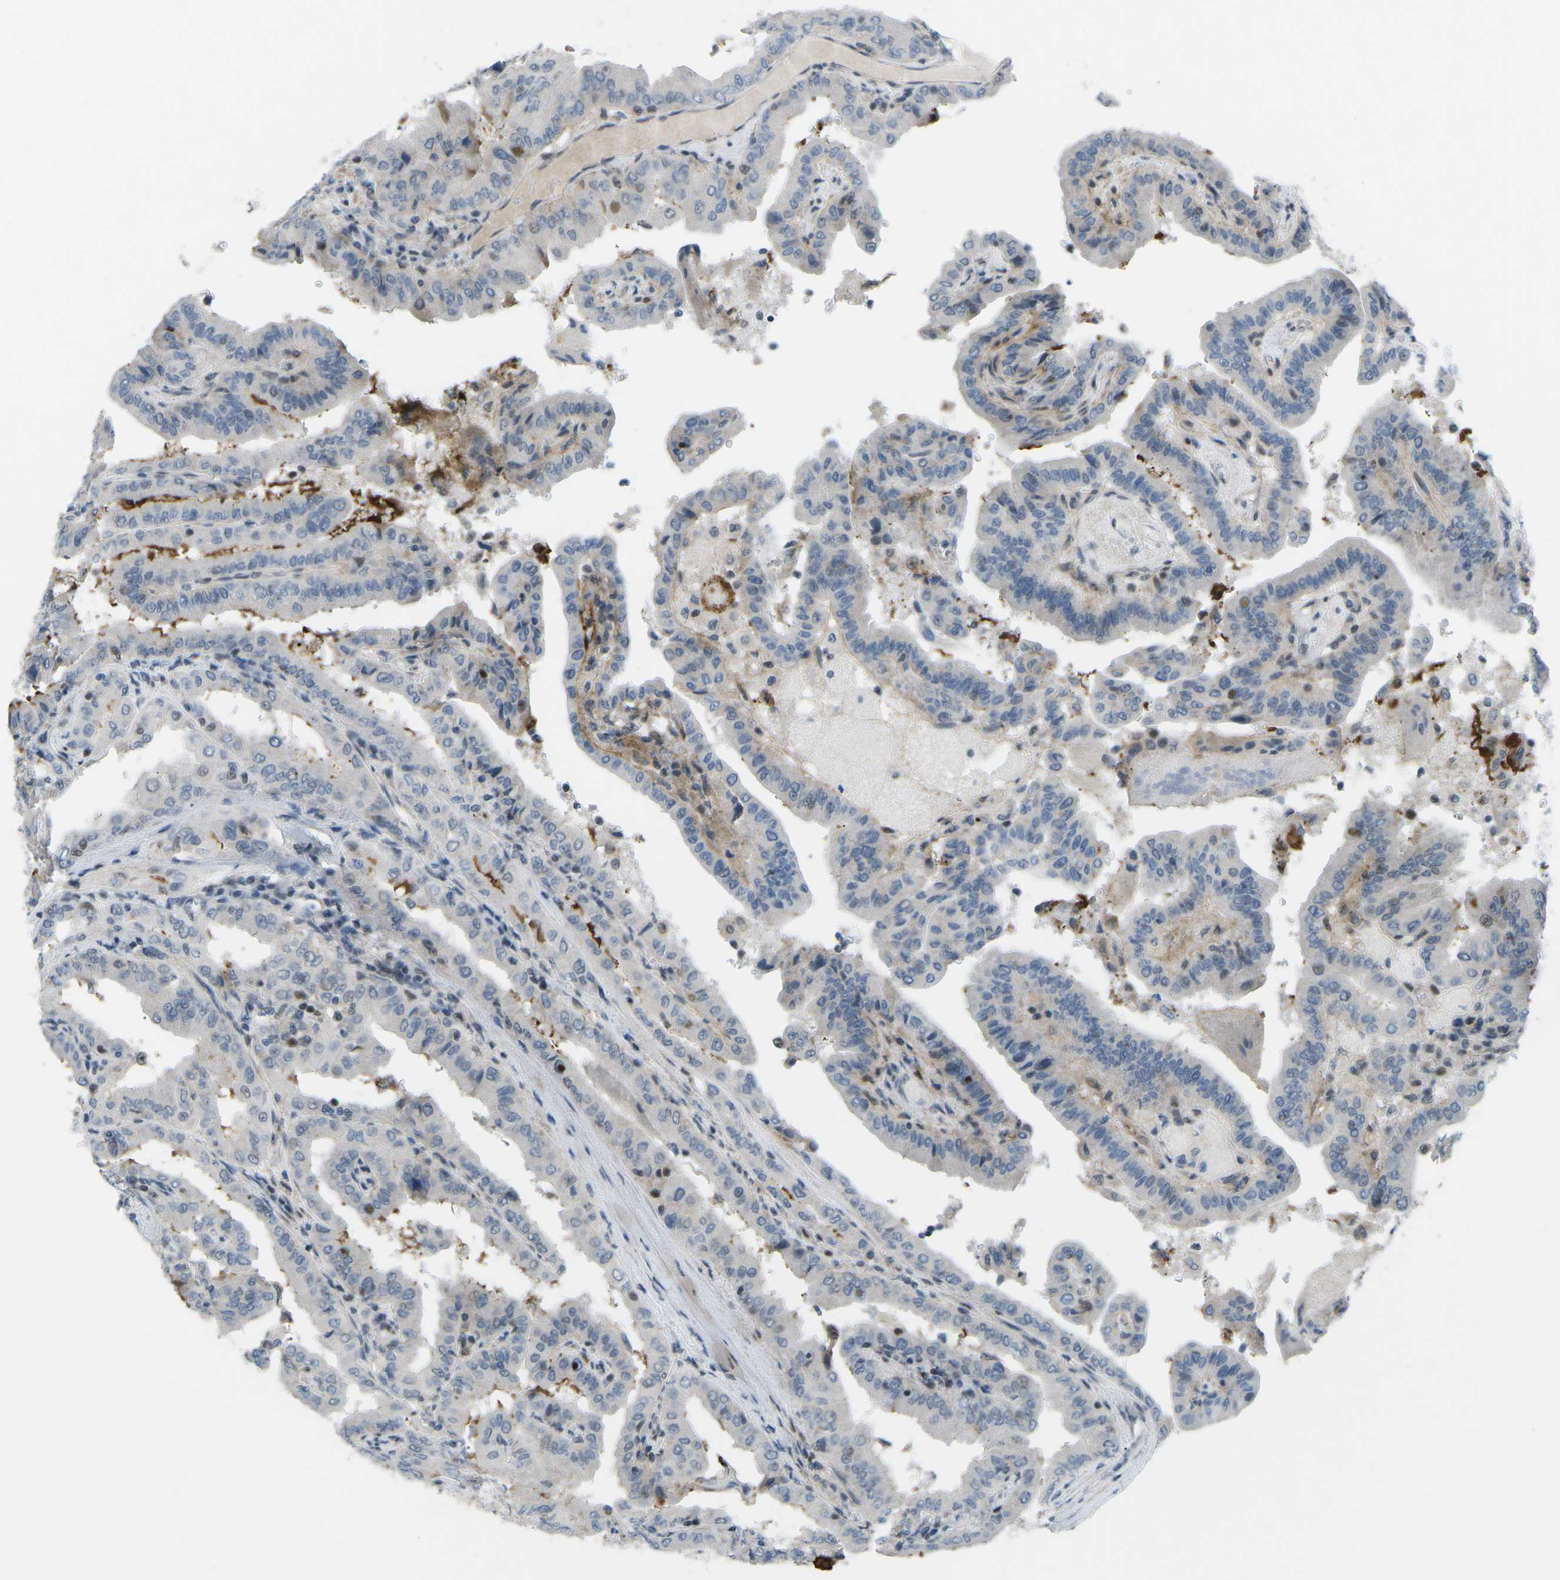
{"staining": {"intensity": "negative", "quantity": "none", "location": "none"}, "tissue": "thyroid cancer", "cell_type": "Tumor cells", "image_type": "cancer", "snomed": [{"axis": "morphology", "description": "Papillary adenocarcinoma, NOS"}, {"axis": "topography", "description": "Thyroid gland"}], "caption": "DAB immunohistochemical staining of thyroid papillary adenocarcinoma shows no significant expression in tumor cells.", "gene": "MBNL1", "patient": {"sex": "male", "age": 33}}